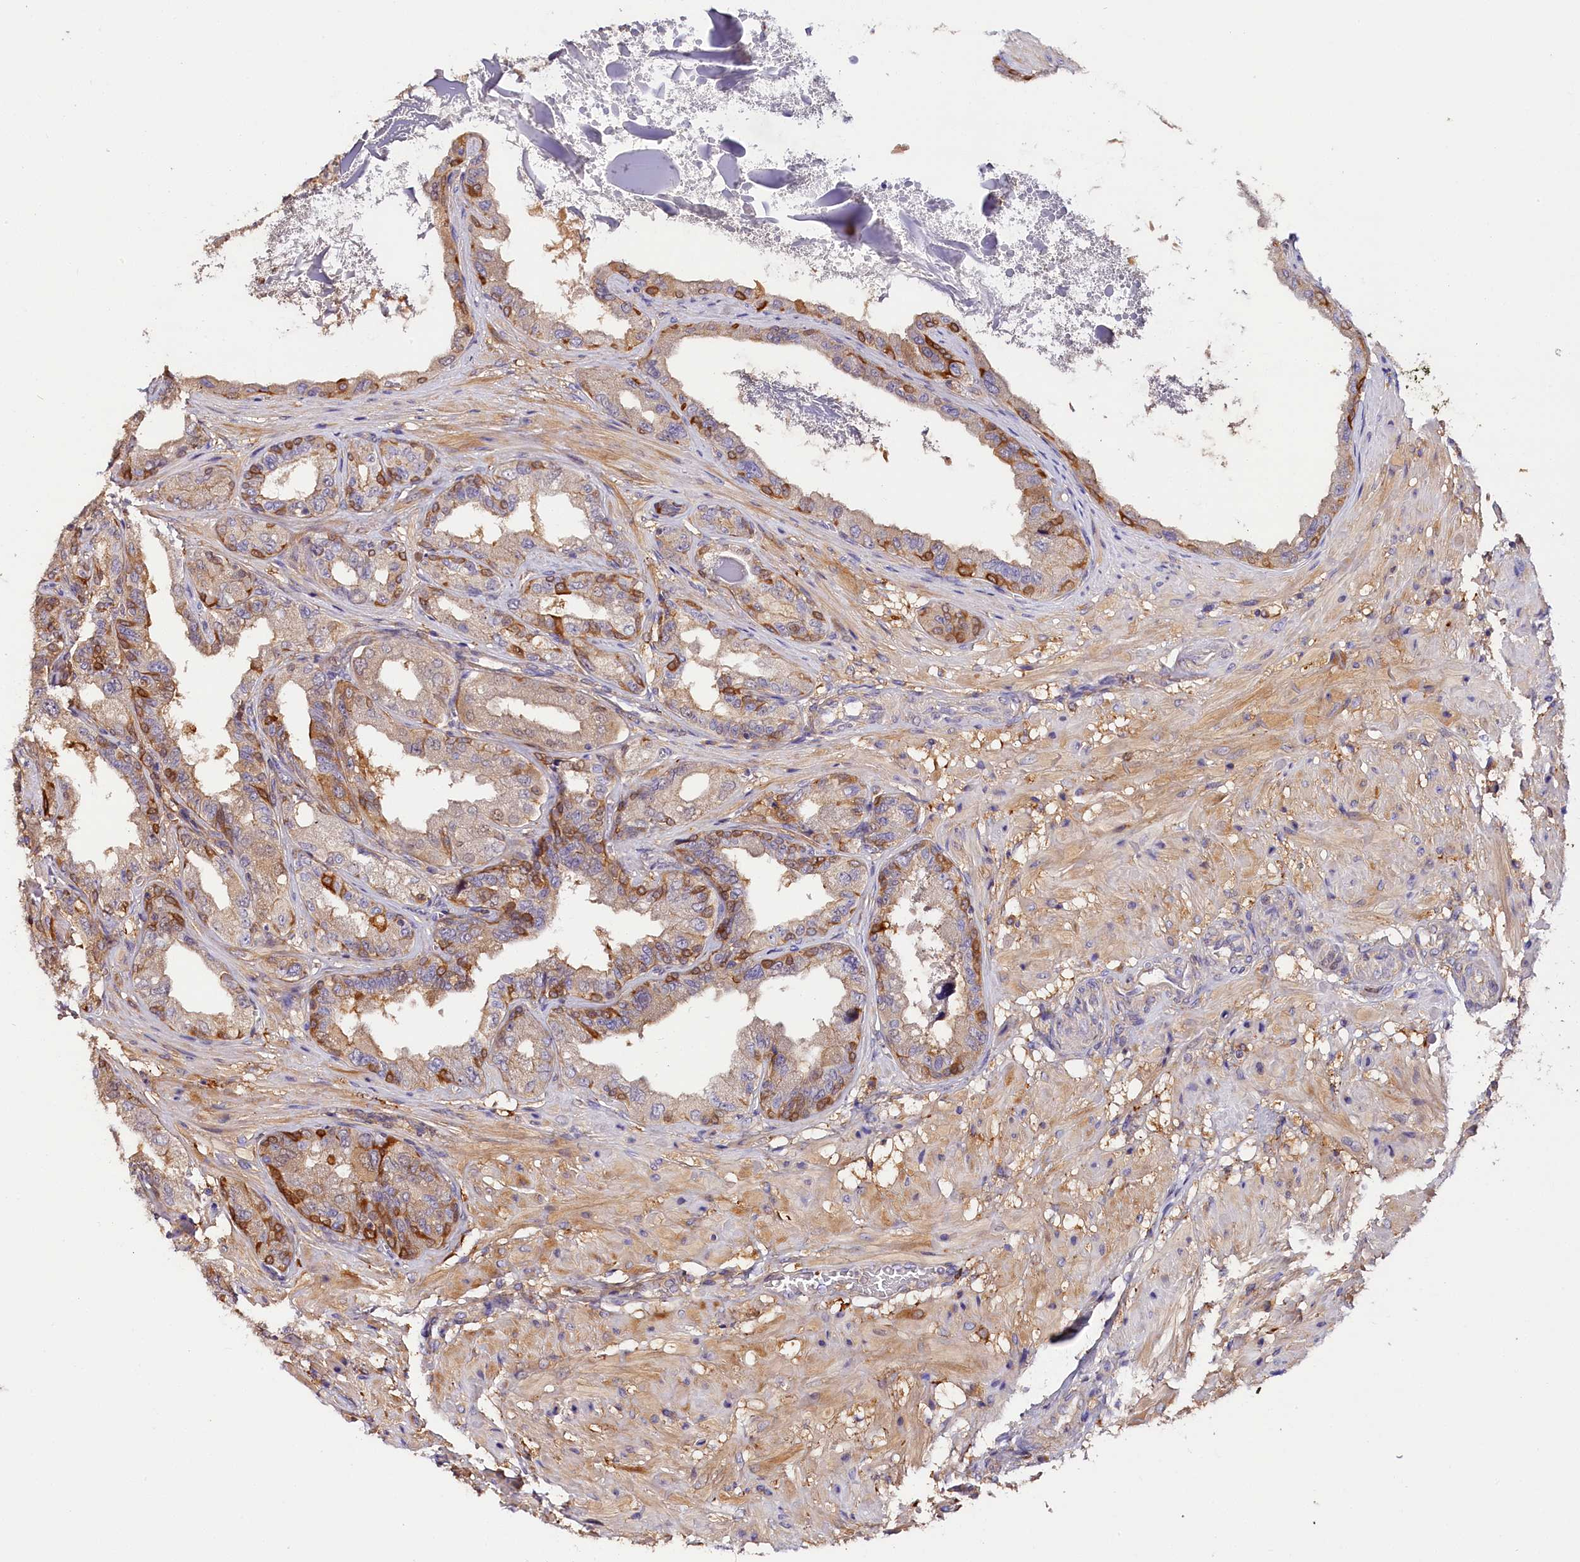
{"staining": {"intensity": "moderate", "quantity": "<25%", "location": "cytoplasmic/membranous"}, "tissue": "seminal vesicle", "cell_type": "Glandular cells", "image_type": "normal", "snomed": [{"axis": "morphology", "description": "Normal tissue, NOS"}, {"axis": "topography", "description": "Seminal veicle"}], "caption": "A brown stain labels moderate cytoplasmic/membranous staining of a protein in glandular cells of unremarkable seminal vesicle.", "gene": "KATNB1", "patient": {"sex": "male", "age": 63}}